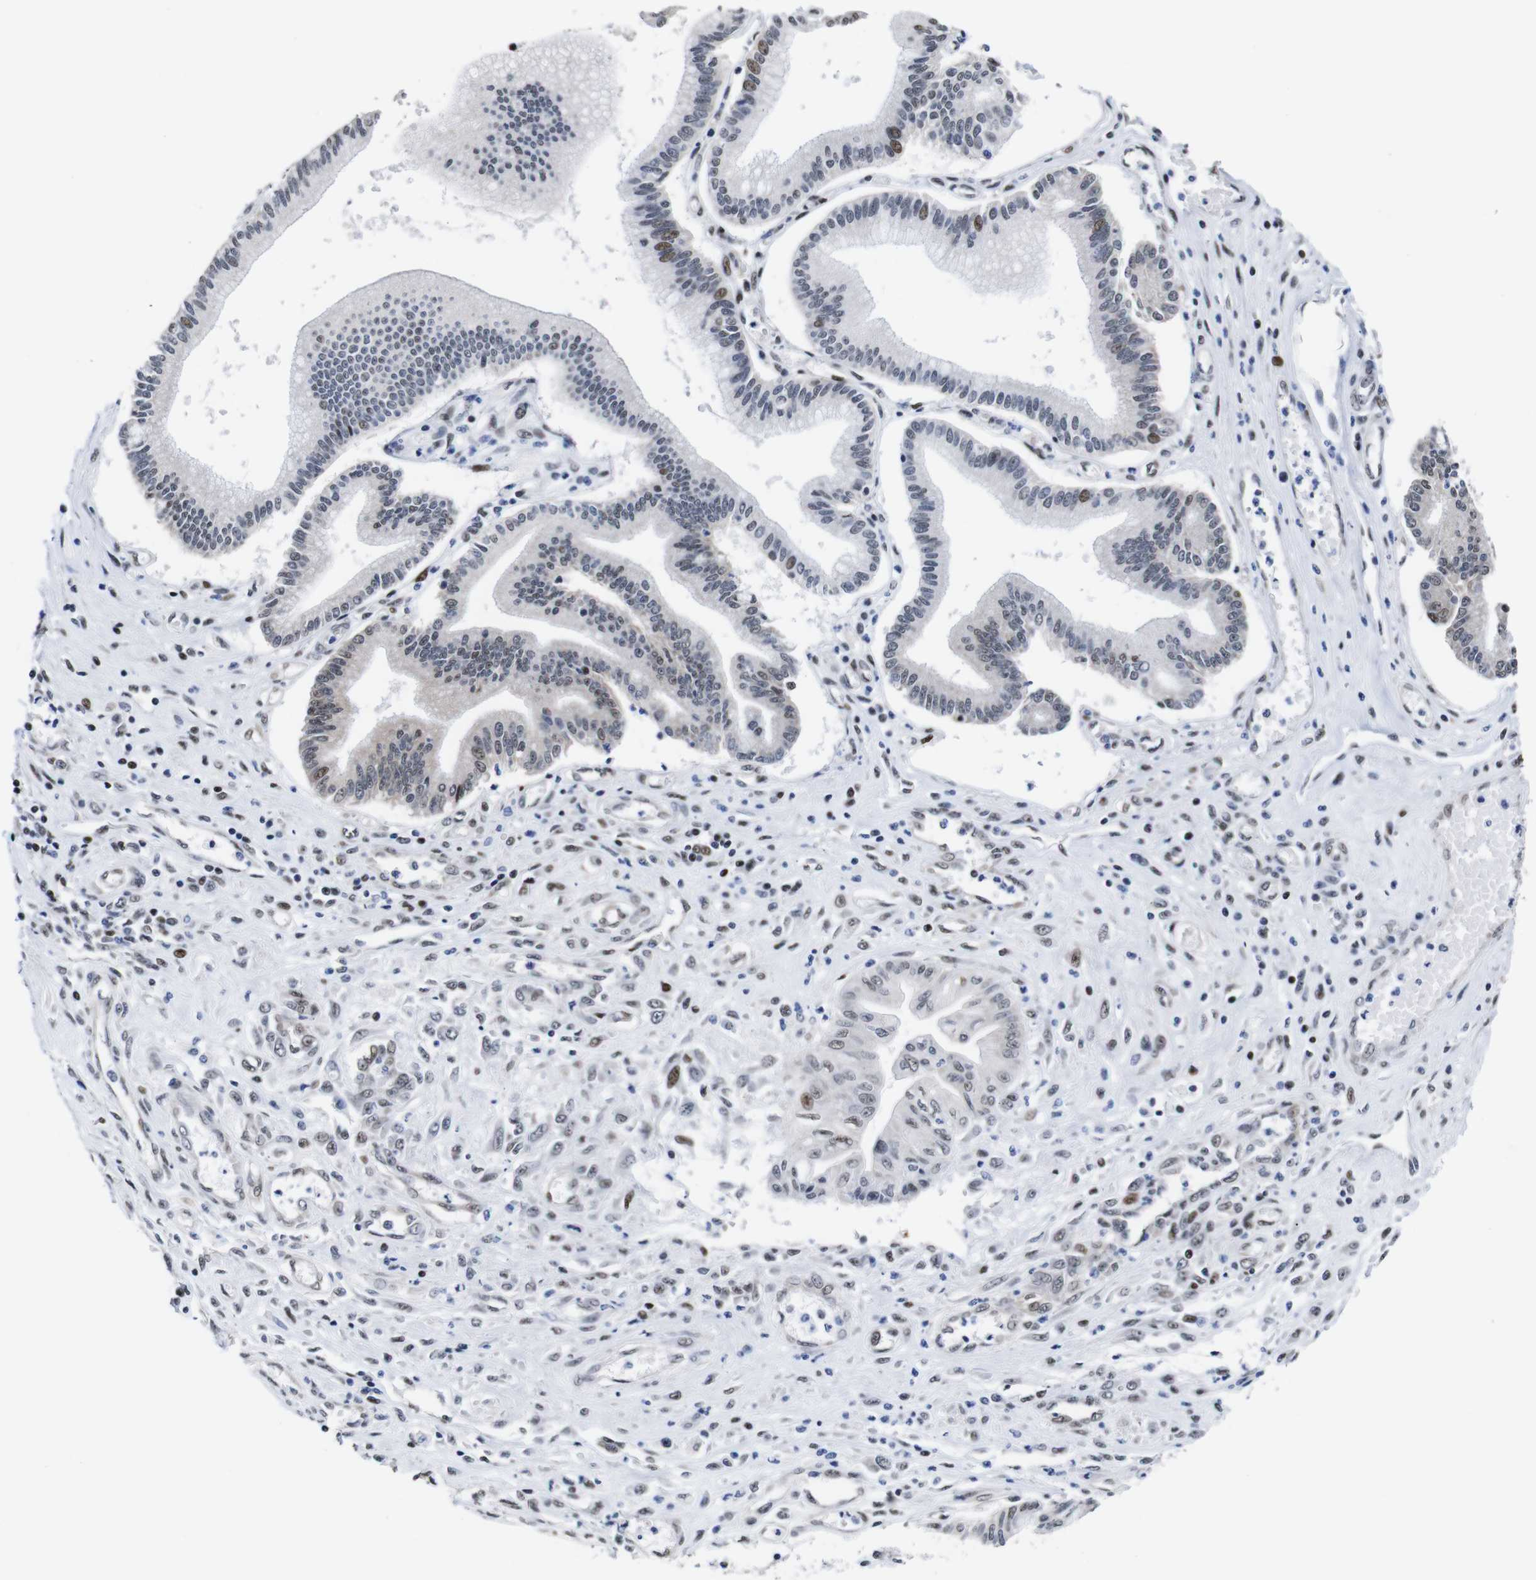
{"staining": {"intensity": "moderate", "quantity": "<25%", "location": "nuclear"}, "tissue": "pancreatic cancer", "cell_type": "Tumor cells", "image_type": "cancer", "snomed": [{"axis": "morphology", "description": "Adenocarcinoma, NOS"}, {"axis": "topography", "description": "Pancreas"}], "caption": "Immunohistochemistry image of neoplastic tissue: human pancreatic cancer (adenocarcinoma) stained using immunohistochemistry (IHC) shows low levels of moderate protein expression localized specifically in the nuclear of tumor cells, appearing as a nuclear brown color.", "gene": "GATA6", "patient": {"sex": "male", "age": 56}}